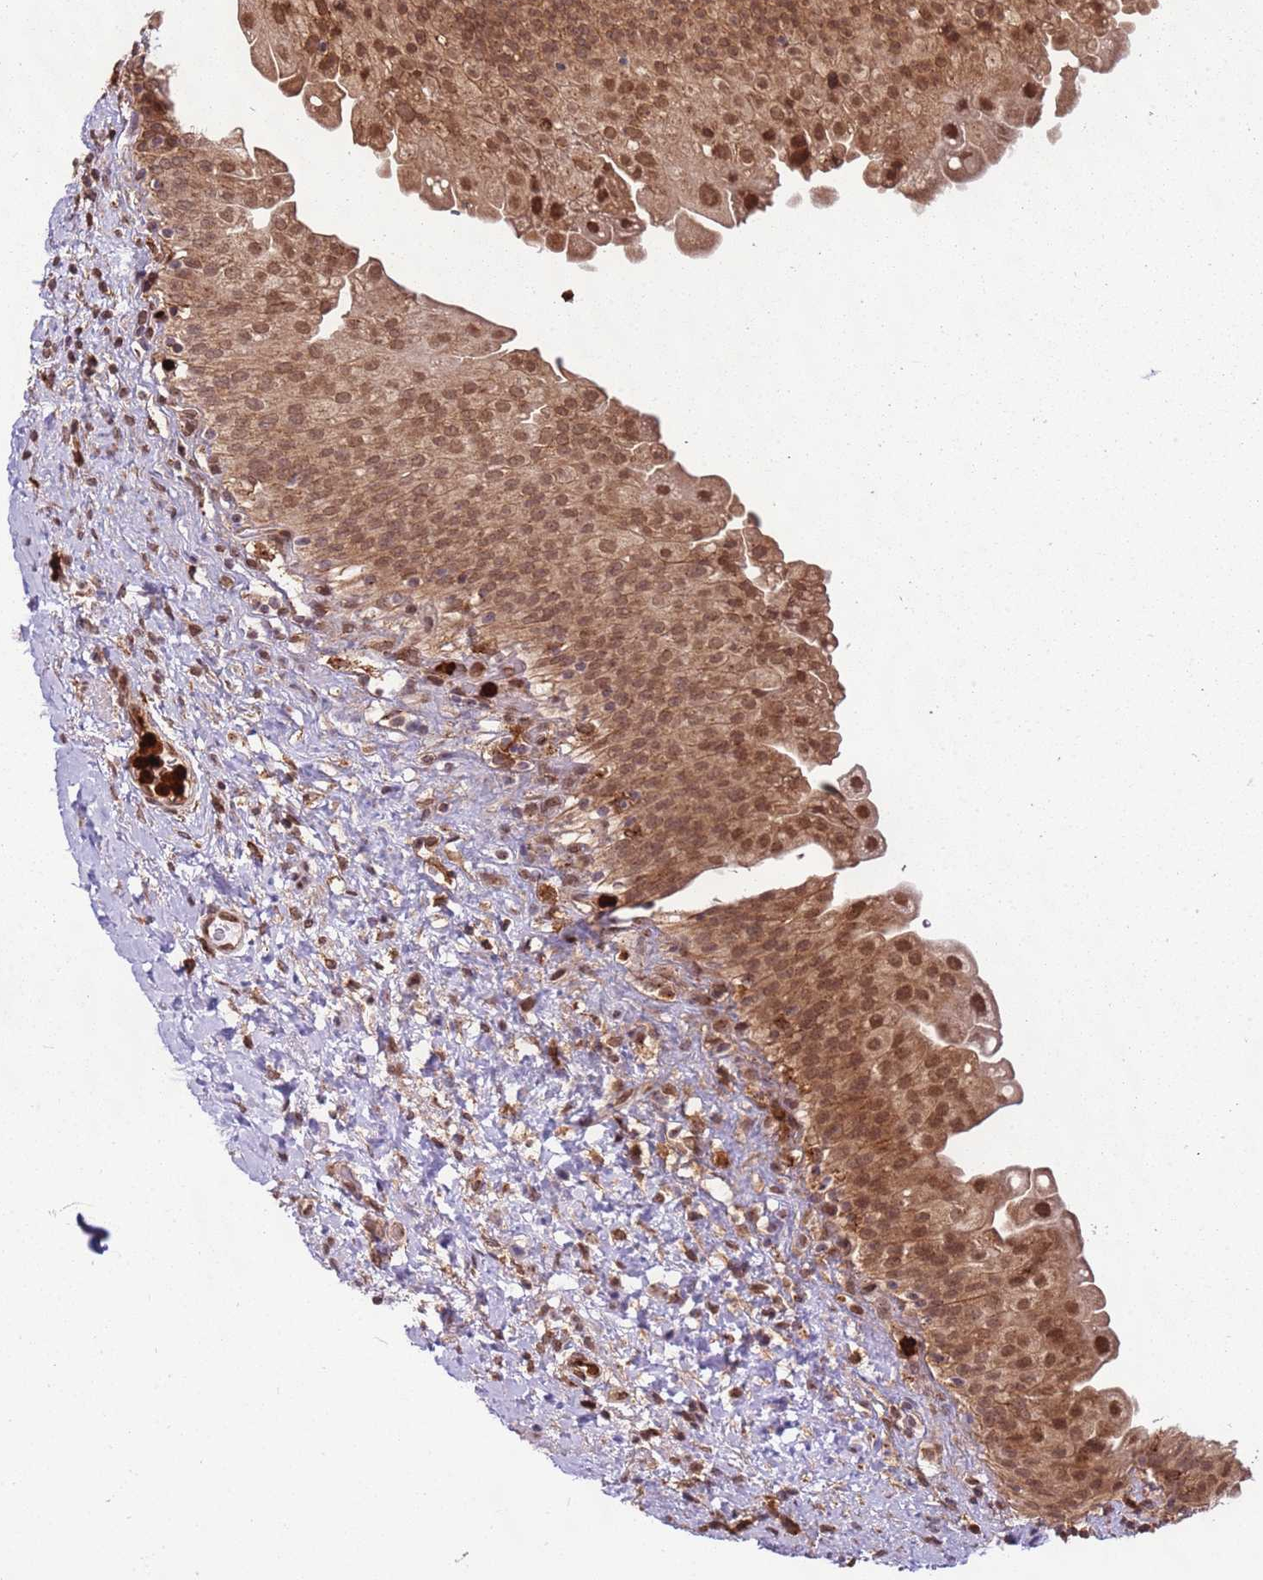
{"staining": {"intensity": "moderate", "quantity": ">75%", "location": "cytoplasmic/membranous,nuclear"}, "tissue": "urinary bladder", "cell_type": "Urothelial cells", "image_type": "normal", "snomed": [{"axis": "morphology", "description": "Normal tissue, NOS"}, {"axis": "topography", "description": "Urinary bladder"}], "caption": "Immunohistochemistry of benign human urinary bladder reveals medium levels of moderate cytoplasmic/membranous,nuclear expression in approximately >75% of urothelial cells.", "gene": "CEP170", "patient": {"sex": "female", "age": 27}}